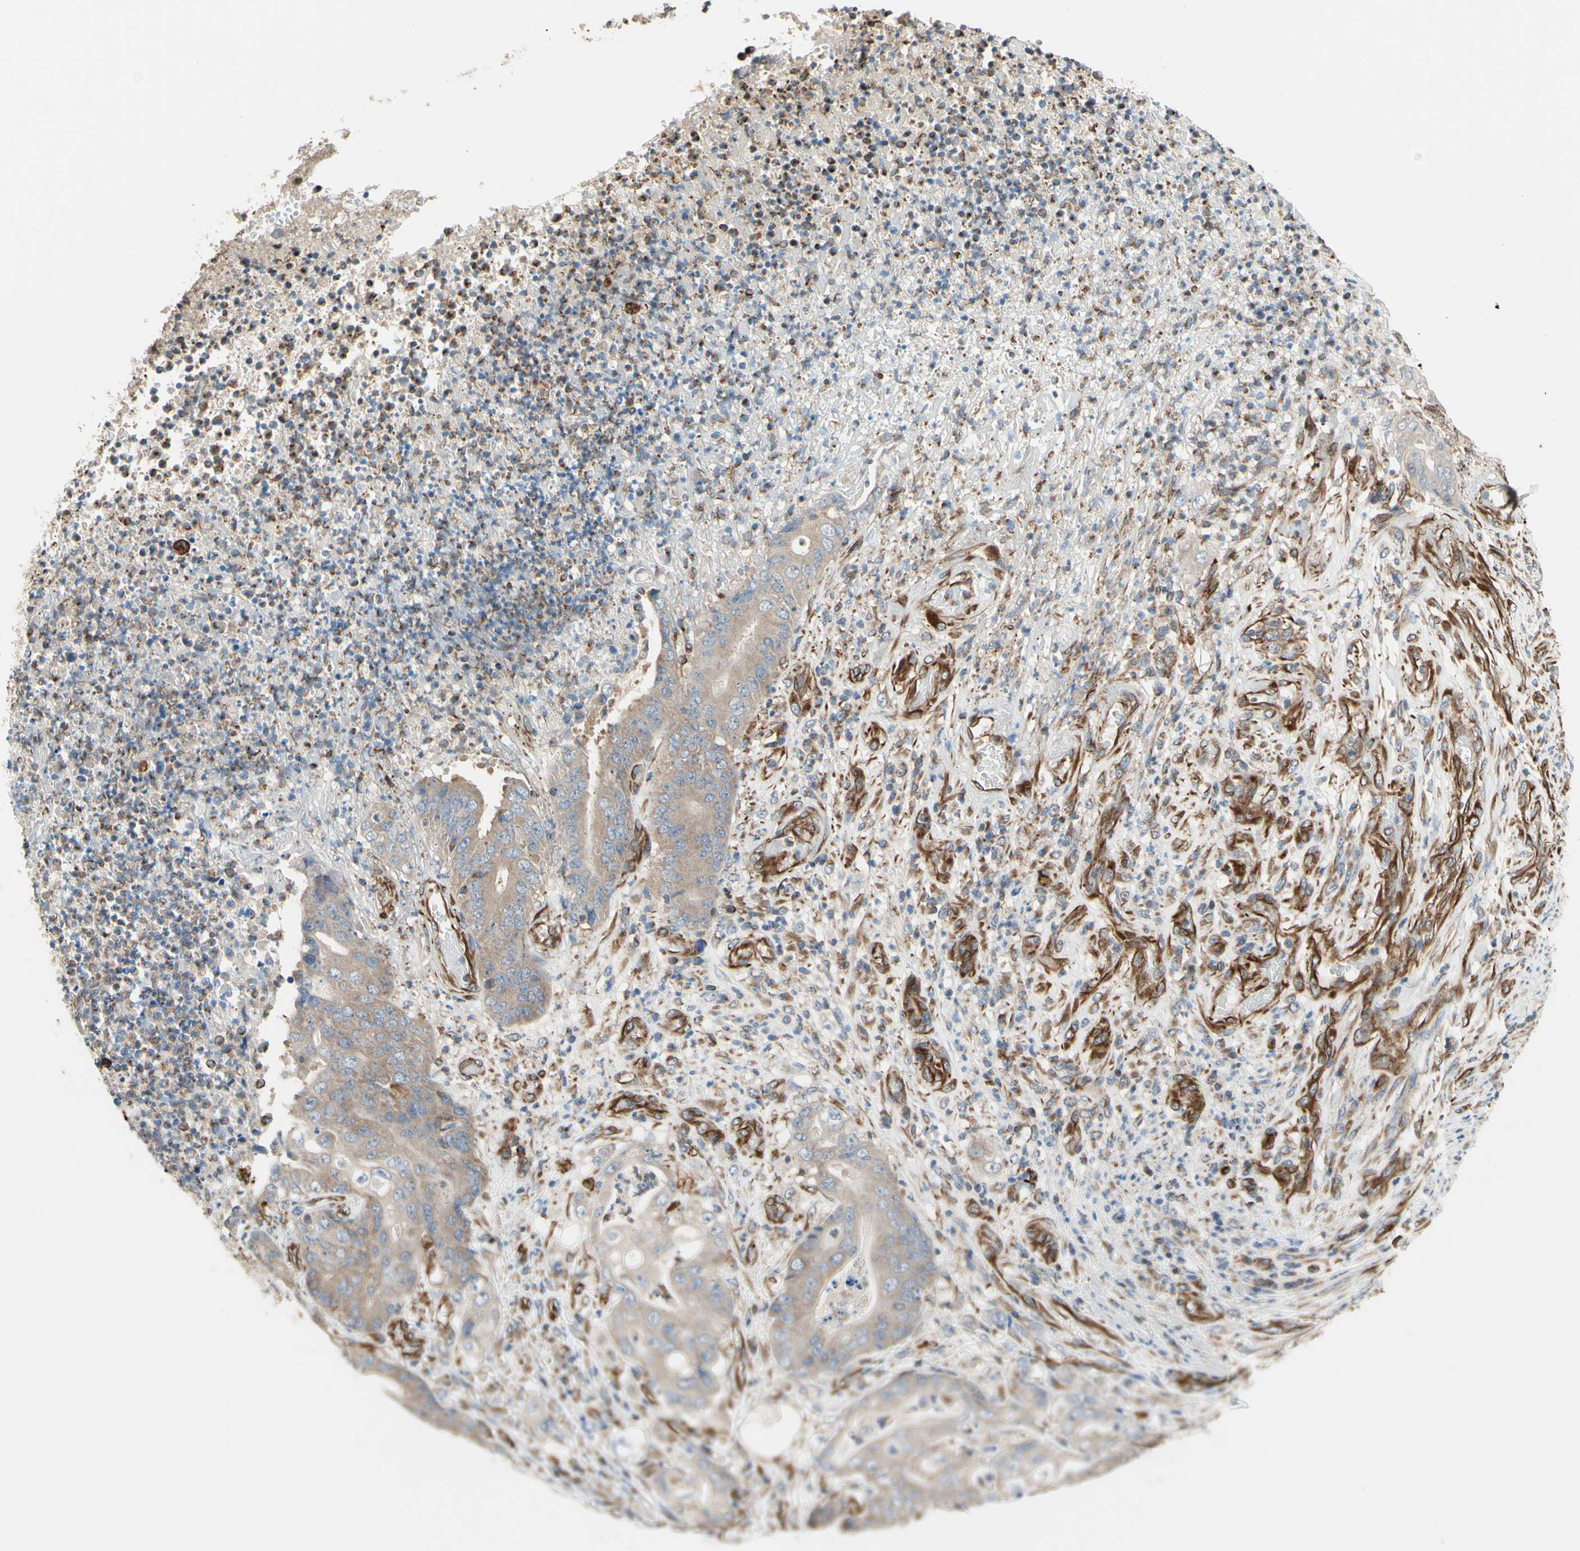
{"staining": {"intensity": "weak", "quantity": ">75%", "location": "cytoplasmic/membranous"}, "tissue": "stomach cancer", "cell_type": "Tumor cells", "image_type": "cancer", "snomed": [{"axis": "morphology", "description": "Adenocarcinoma, NOS"}, {"axis": "topography", "description": "Stomach"}], "caption": "Approximately >75% of tumor cells in stomach cancer exhibit weak cytoplasmic/membranous protein staining as visualized by brown immunohistochemical staining.", "gene": "TRAF2", "patient": {"sex": "female", "age": 73}}